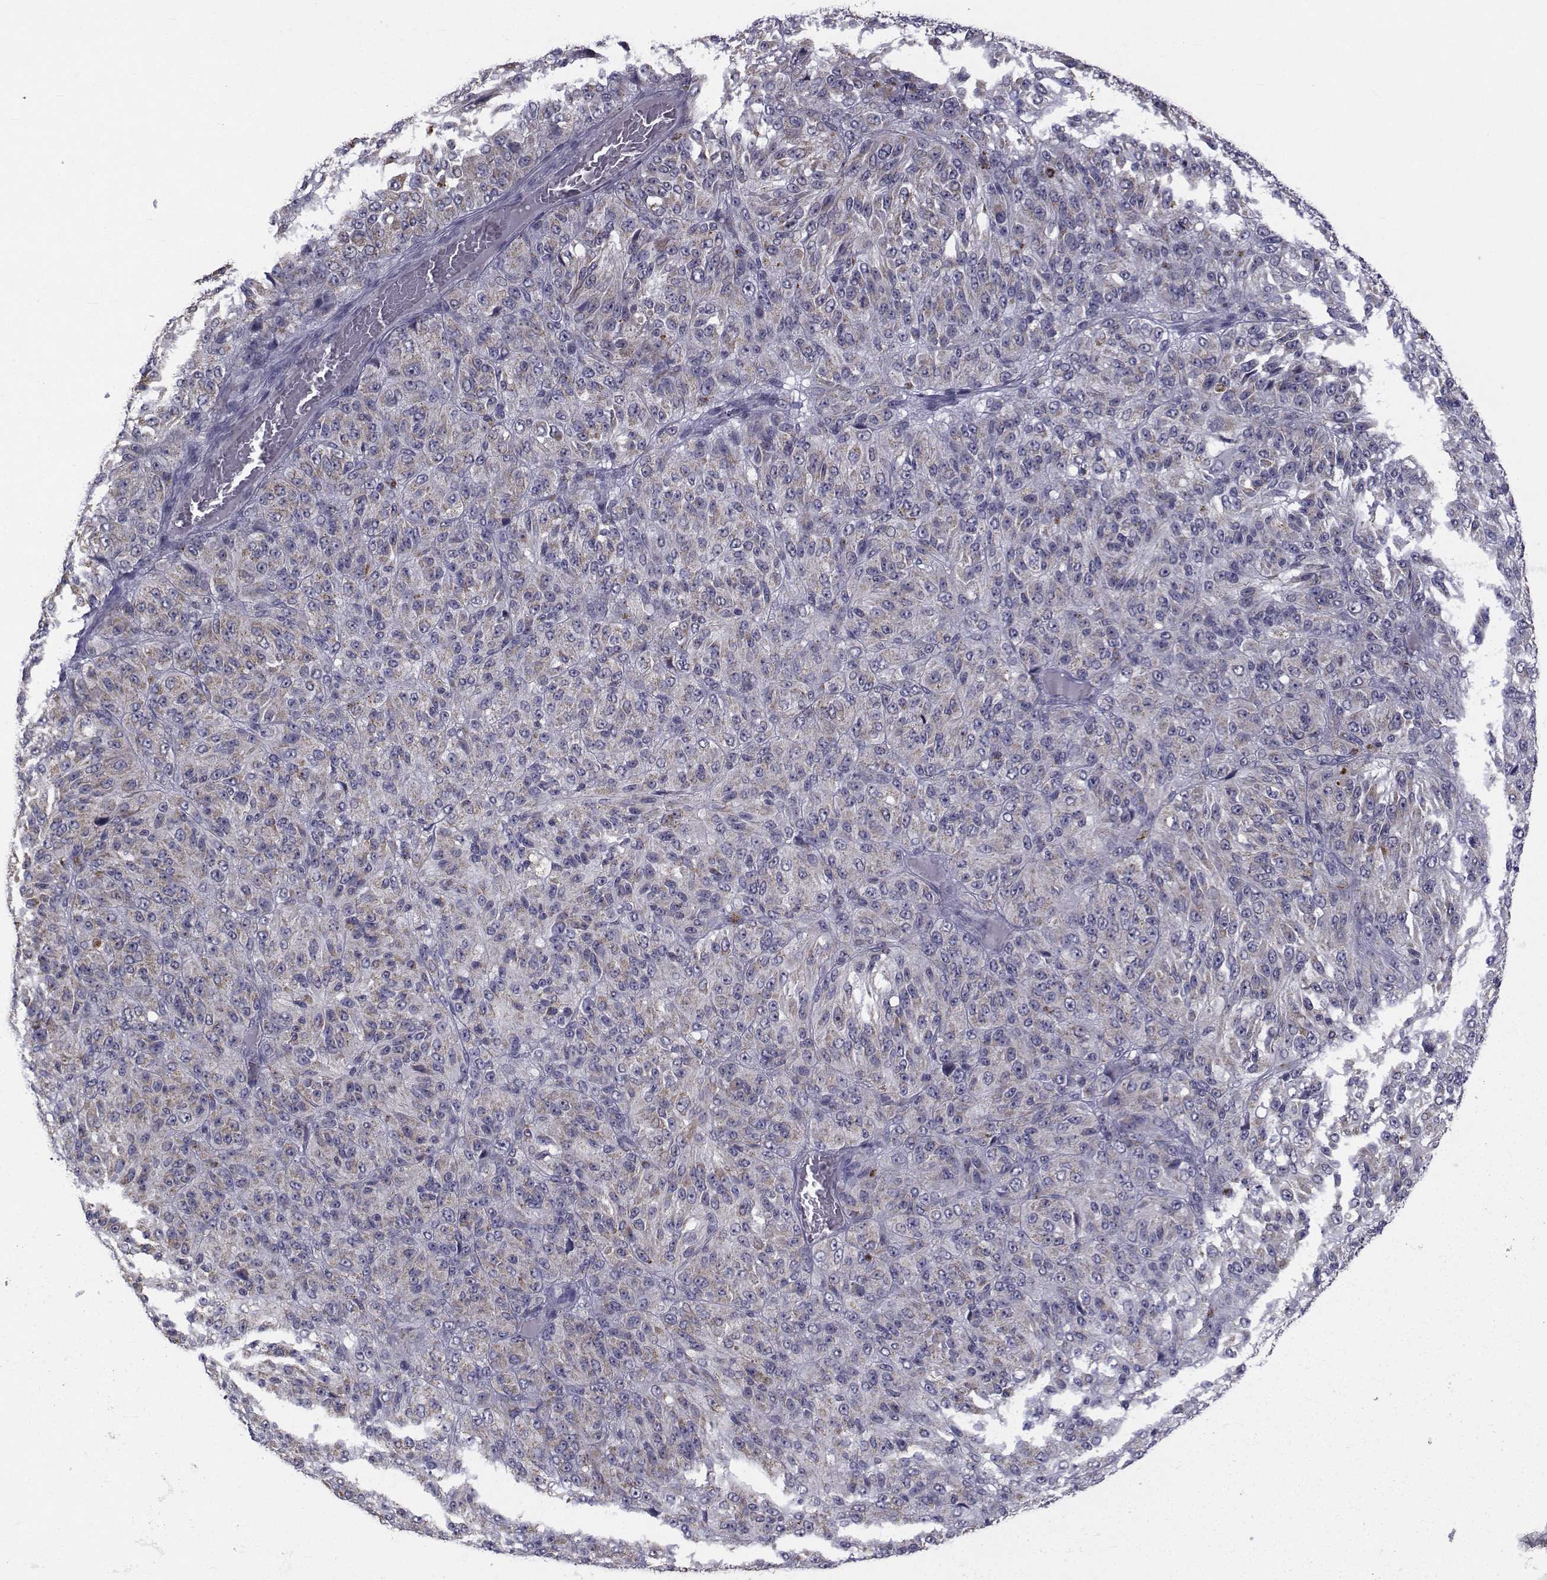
{"staining": {"intensity": "weak", "quantity": ">75%", "location": "cytoplasmic/membranous"}, "tissue": "melanoma", "cell_type": "Tumor cells", "image_type": "cancer", "snomed": [{"axis": "morphology", "description": "Malignant melanoma, Metastatic site"}, {"axis": "topography", "description": "Brain"}], "caption": "Protein expression by IHC displays weak cytoplasmic/membranous positivity in approximately >75% of tumor cells in melanoma.", "gene": "ANGPT1", "patient": {"sex": "female", "age": 56}}